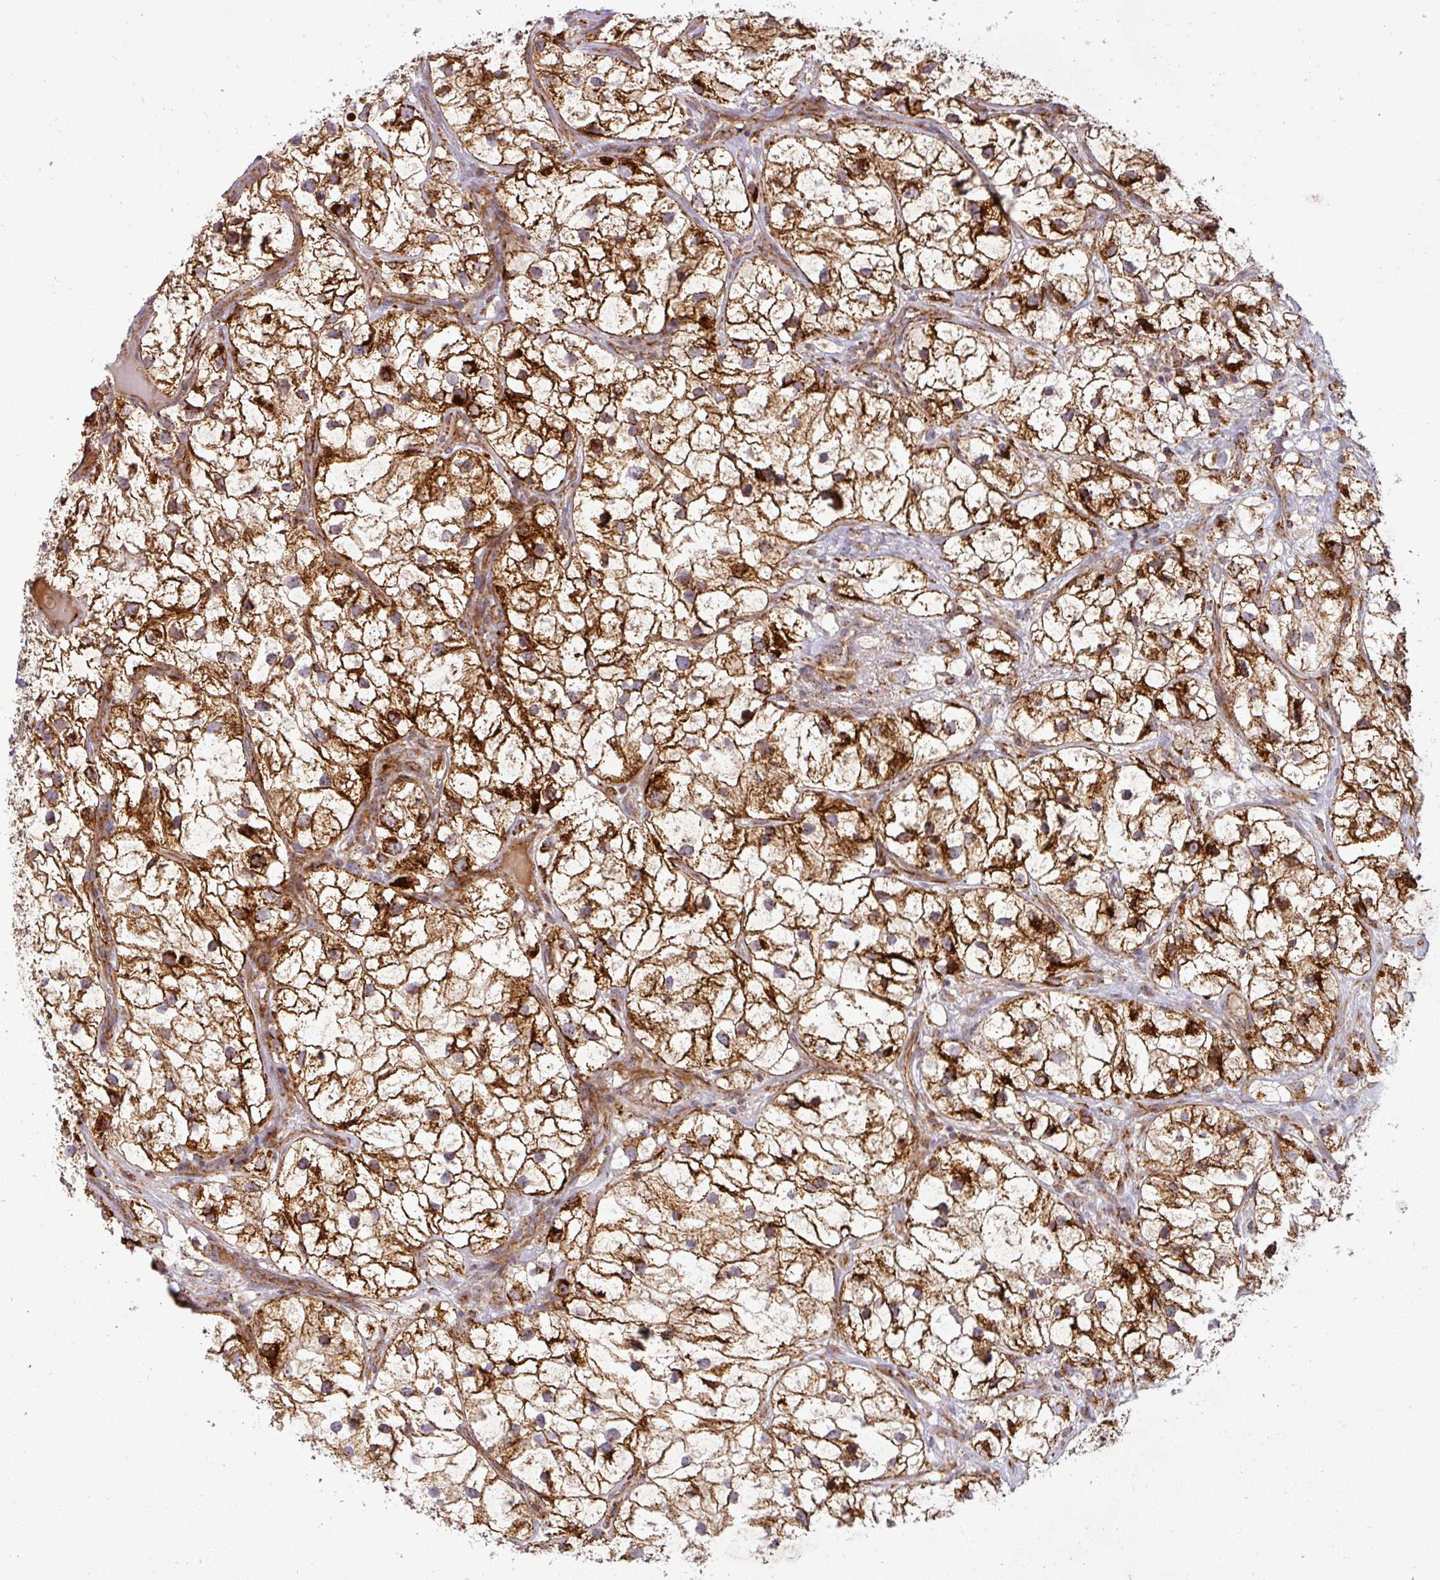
{"staining": {"intensity": "strong", "quantity": ">75%", "location": "cytoplasmic/membranous"}, "tissue": "renal cancer", "cell_type": "Tumor cells", "image_type": "cancer", "snomed": [{"axis": "morphology", "description": "Adenocarcinoma, NOS"}, {"axis": "topography", "description": "Kidney"}], "caption": "A brown stain highlights strong cytoplasmic/membranous staining of a protein in human renal cancer tumor cells.", "gene": "GPD2", "patient": {"sex": "male", "age": 59}}